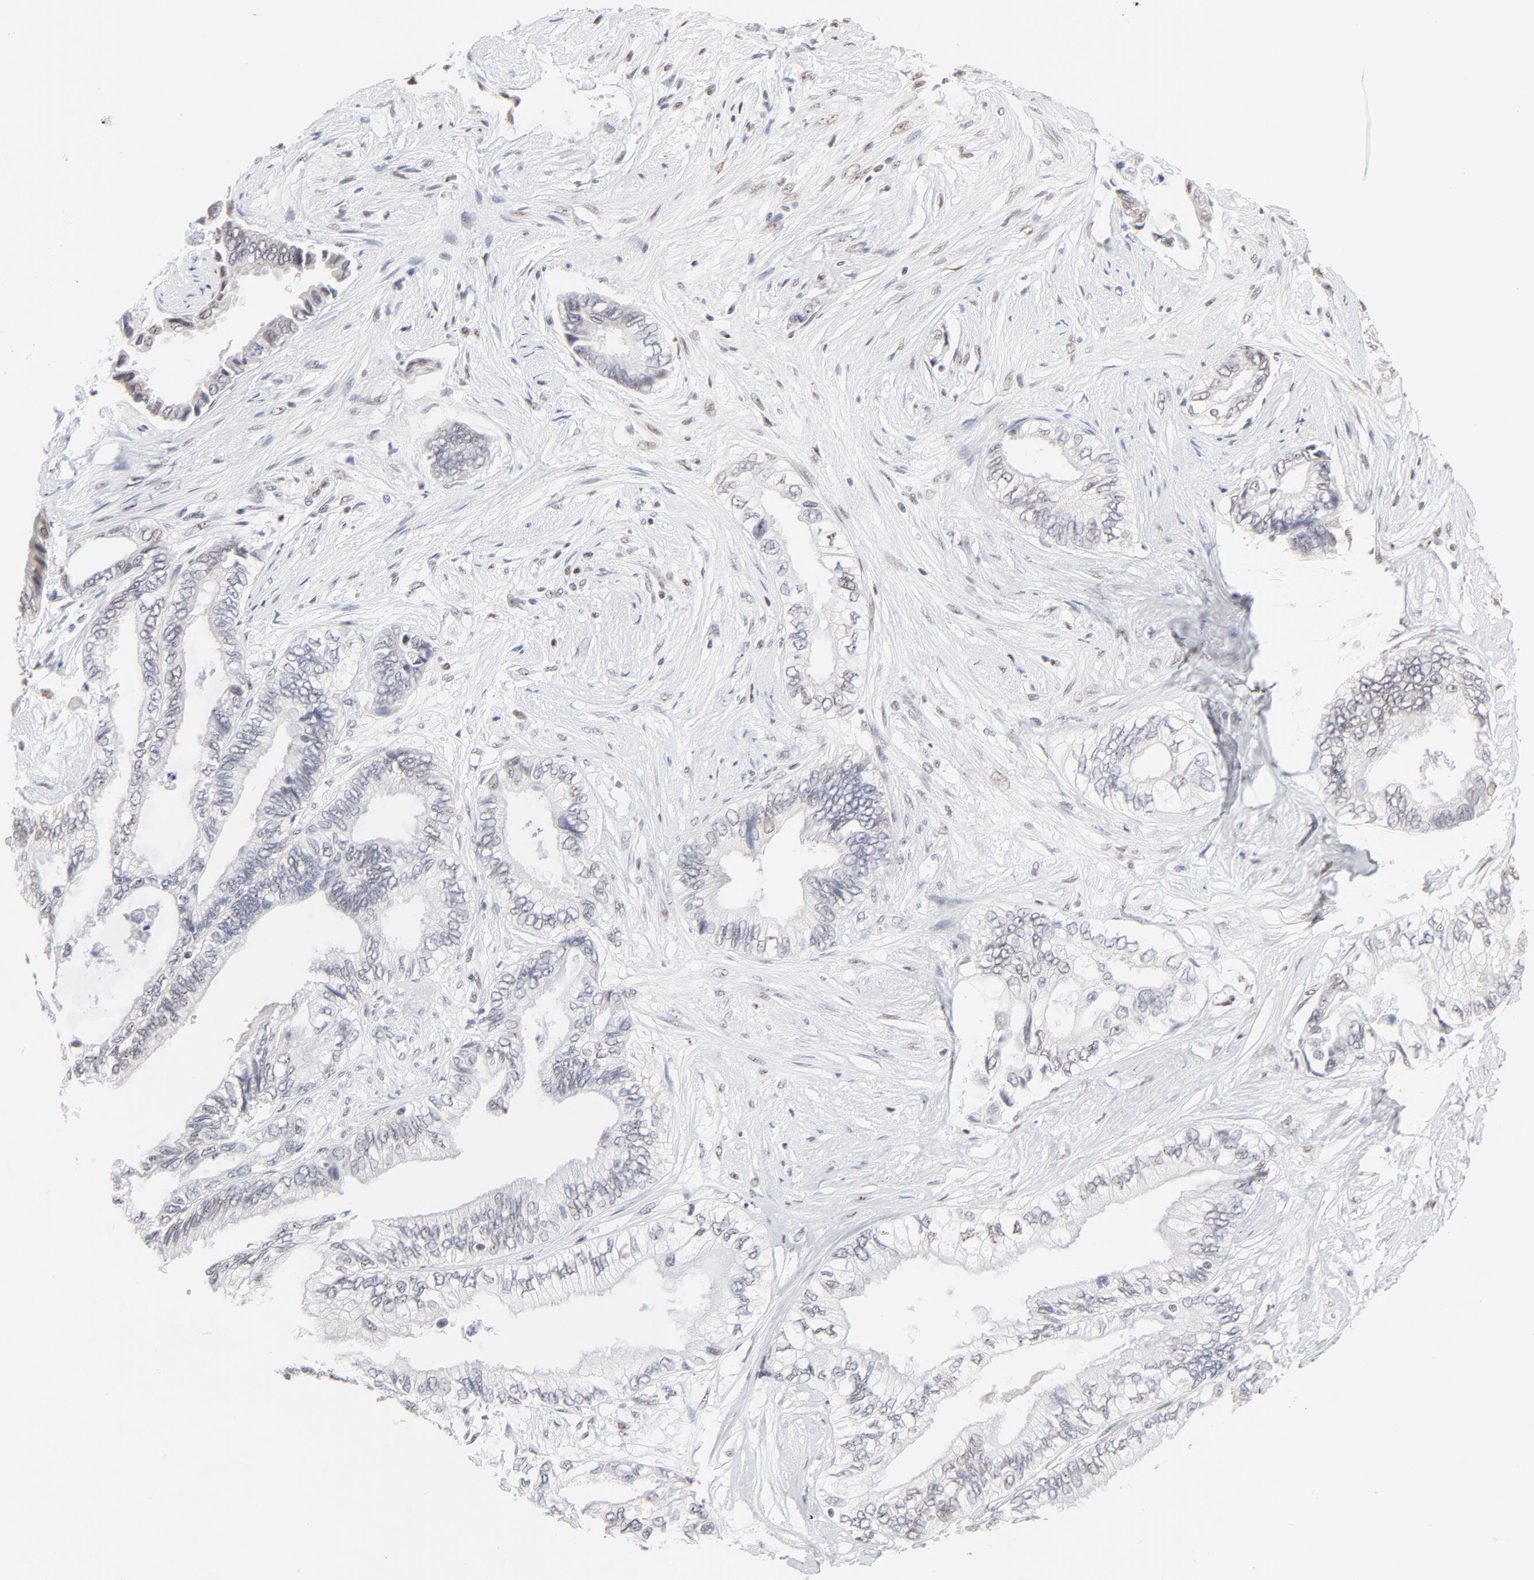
{"staining": {"intensity": "negative", "quantity": "none", "location": "none"}, "tissue": "pancreatic cancer", "cell_type": "Tumor cells", "image_type": "cancer", "snomed": [{"axis": "morphology", "description": "Adenocarcinoma, NOS"}, {"axis": "topography", "description": "Pancreas"}], "caption": "IHC image of neoplastic tissue: pancreatic cancer (adenocarcinoma) stained with DAB (3,3'-diaminobenzidine) reveals no significant protein expression in tumor cells.", "gene": "NFIL3", "patient": {"sex": "female", "age": 66}}